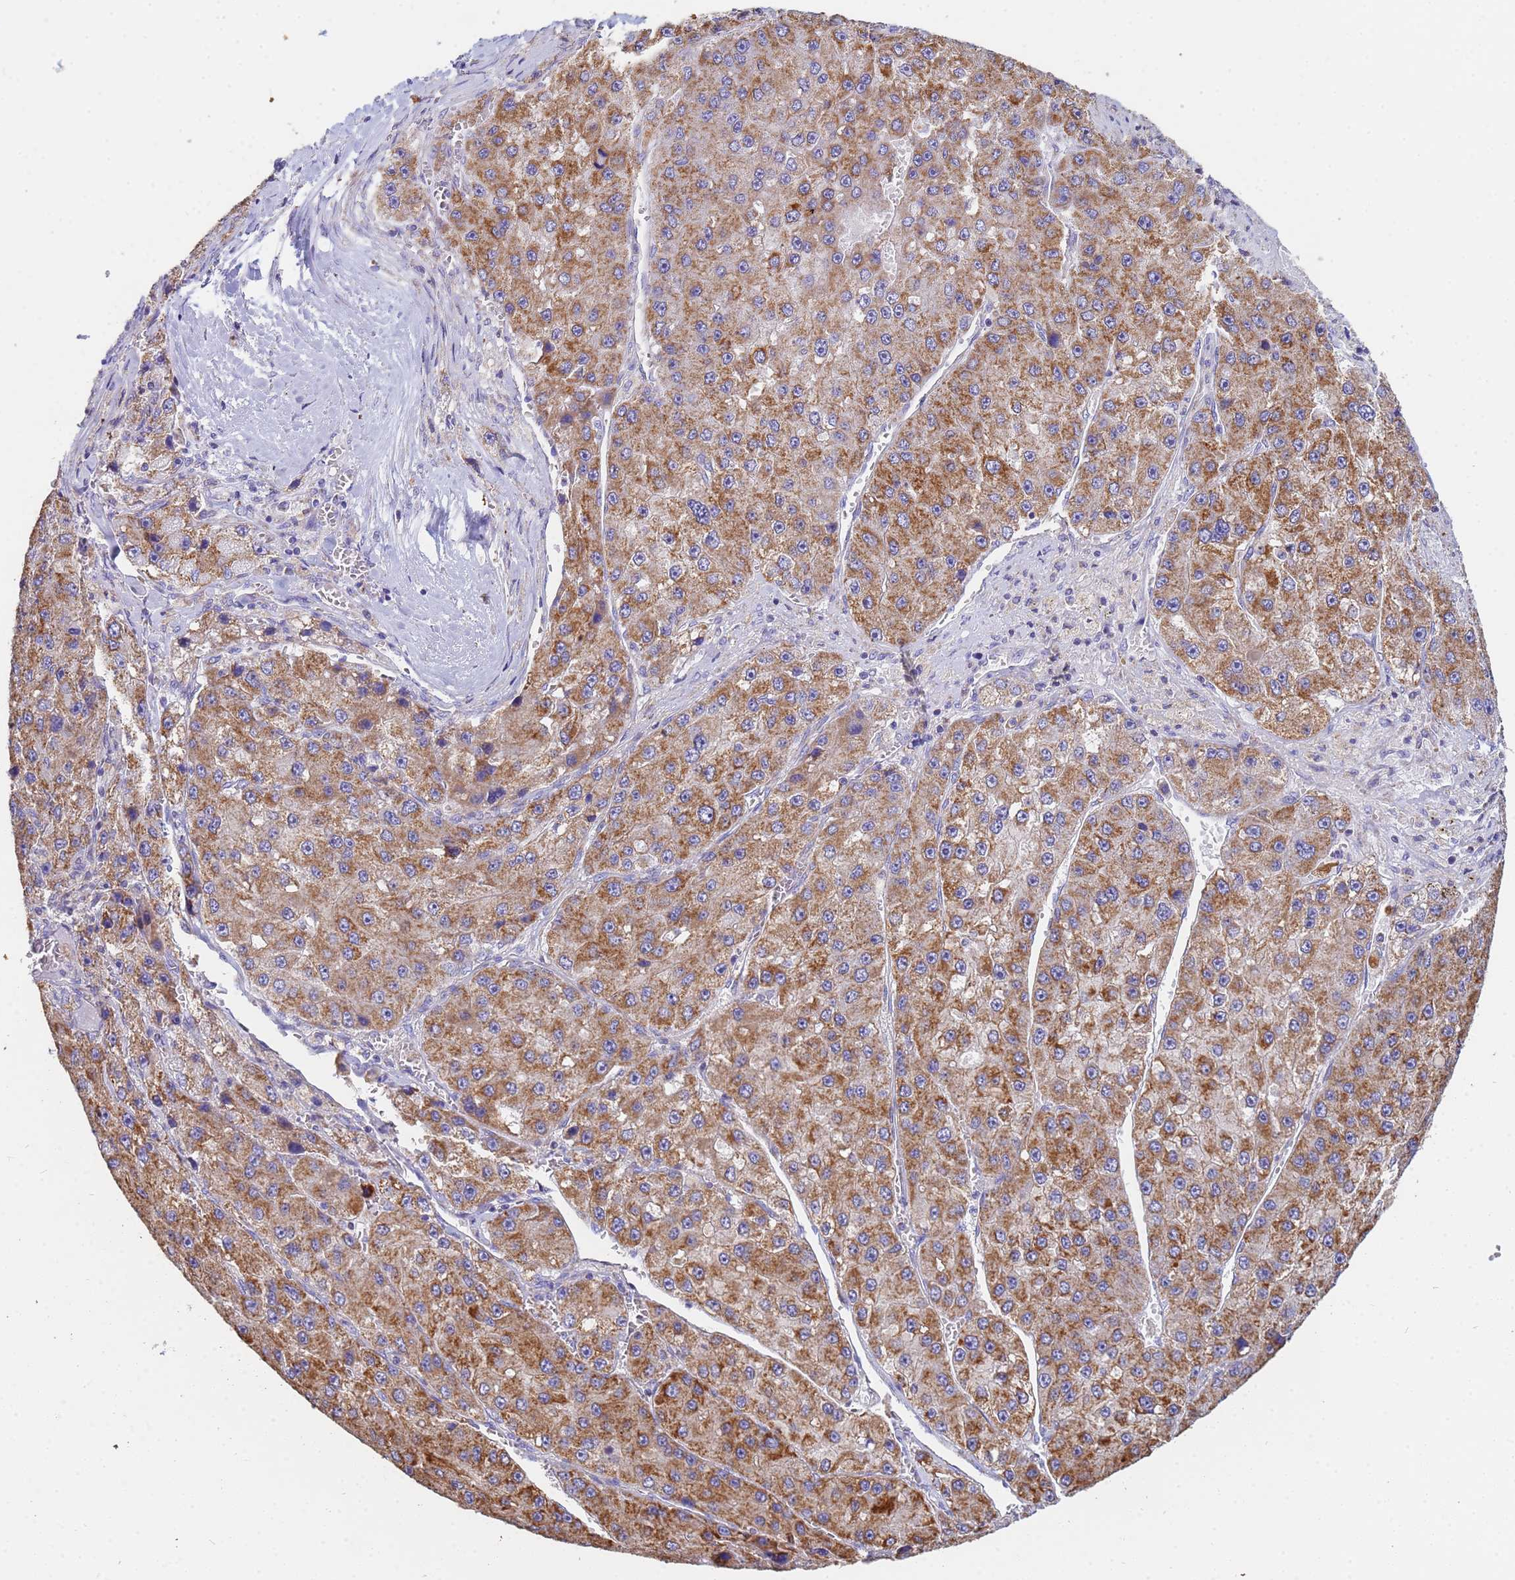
{"staining": {"intensity": "moderate", "quantity": ">75%", "location": "cytoplasmic/membranous"}, "tissue": "liver cancer", "cell_type": "Tumor cells", "image_type": "cancer", "snomed": [{"axis": "morphology", "description": "Carcinoma, Hepatocellular, NOS"}, {"axis": "topography", "description": "Liver"}], "caption": "An immunohistochemistry image of neoplastic tissue is shown. Protein staining in brown highlights moderate cytoplasmic/membranous positivity in hepatocellular carcinoma (liver) within tumor cells.", "gene": "UQCRH", "patient": {"sex": "female", "age": 73}}